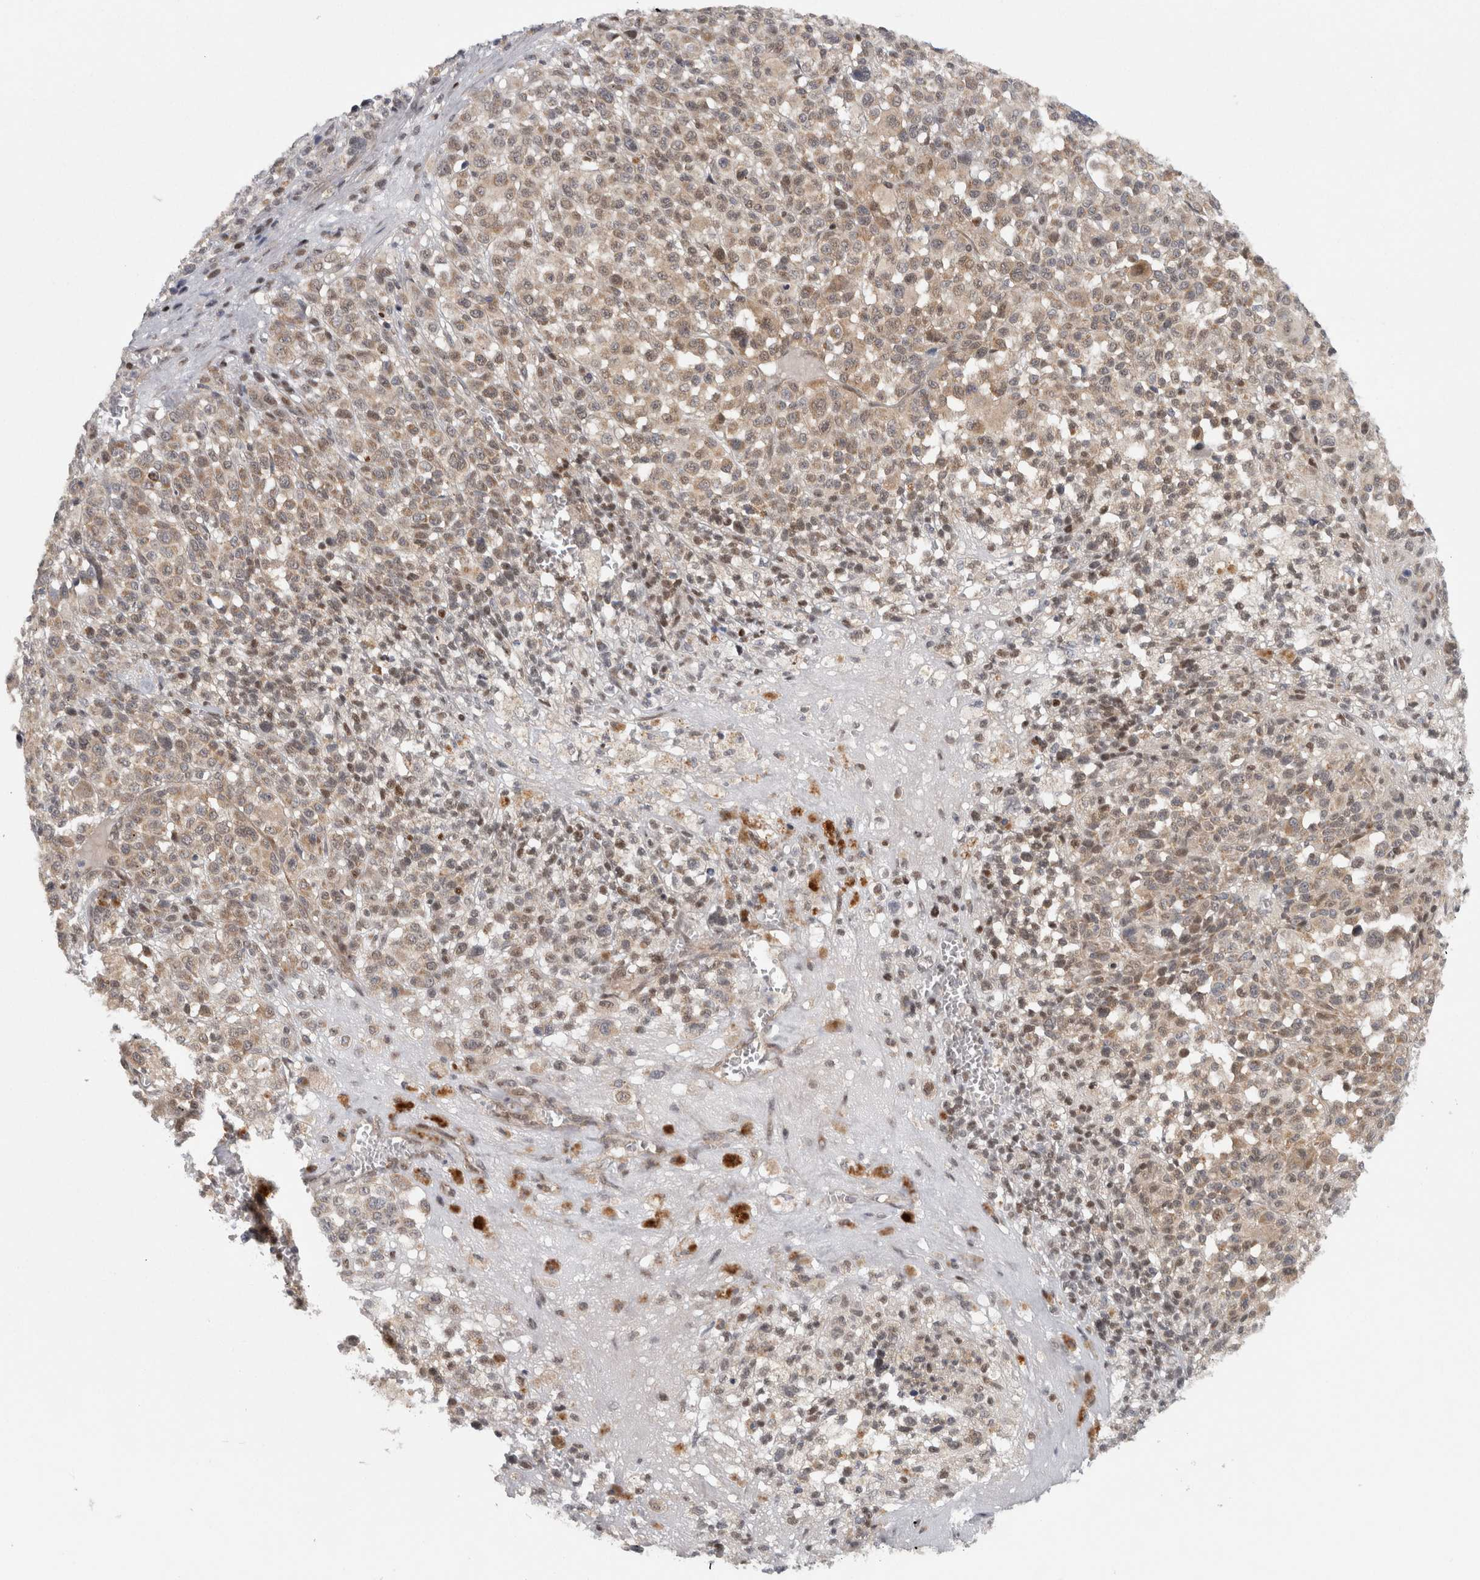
{"staining": {"intensity": "weak", "quantity": ">75%", "location": "cytoplasmic/membranous,nuclear"}, "tissue": "melanoma", "cell_type": "Tumor cells", "image_type": "cancer", "snomed": [{"axis": "morphology", "description": "Malignant melanoma, Metastatic site"}, {"axis": "topography", "description": "Skin"}], "caption": "IHC of malignant melanoma (metastatic site) reveals low levels of weak cytoplasmic/membranous and nuclear staining in about >75% of tumor cells.", "gene": "KDM8", "patient": {"sex": "female", "age": 74}}